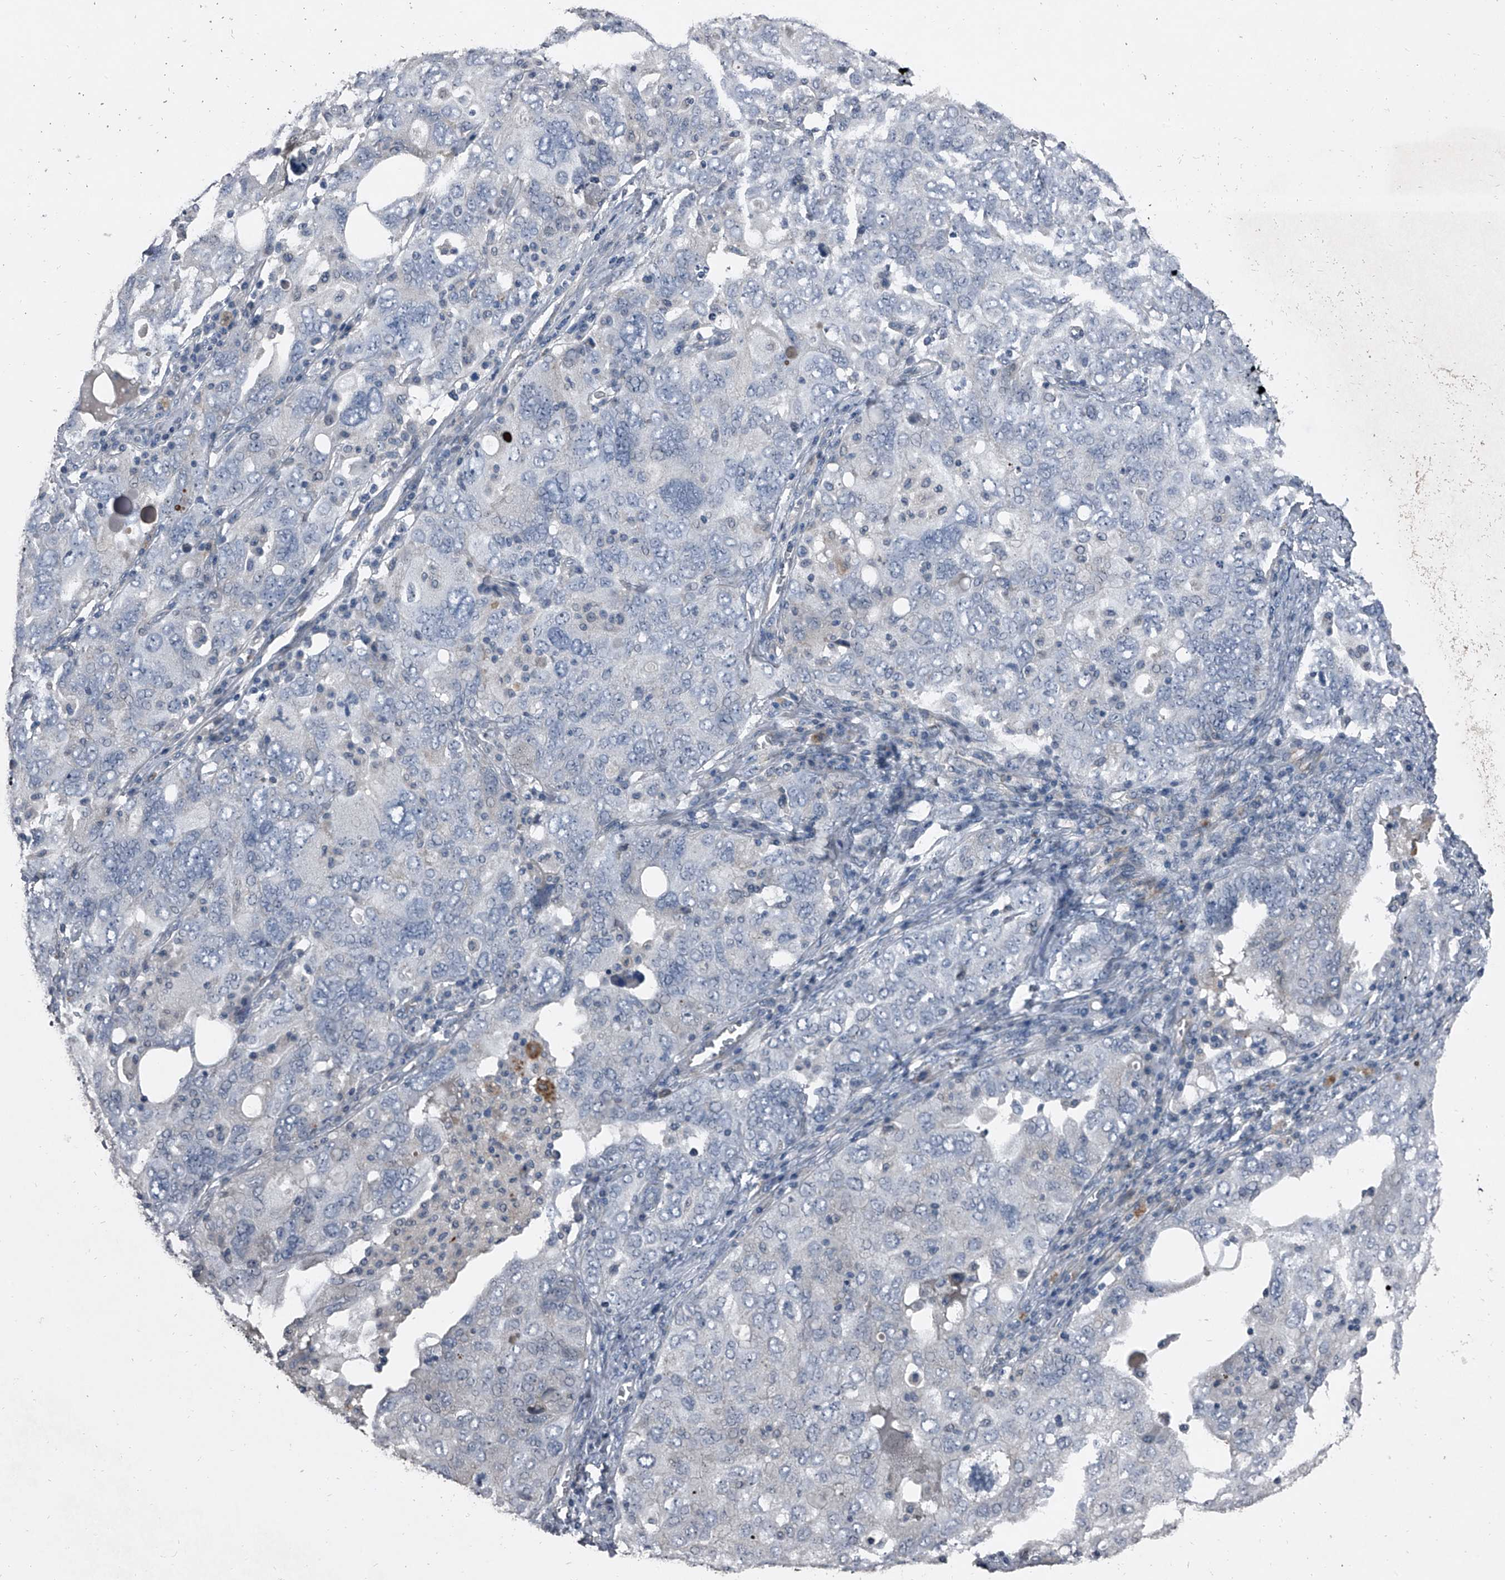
{"staining": {"intensity": "negative", "quantity": "none", "location": "none"}, "tissue": "ovarian cancer", "cell_type": "Tumor cells", "image_type": "cancer", "snomed": [{"axis": "morphology", "description": "Carcinoma, endometroid"}, {"axis": "topography", "description": "Ovary"}], "caption": "IHC photomicrograph of human ovarian endometroid carcinoma stained for a protein (brown), which reveals no positivity in tumor cells.", "gene": "HEPHL1", "patient": {"sex": "female", "age": 62}}